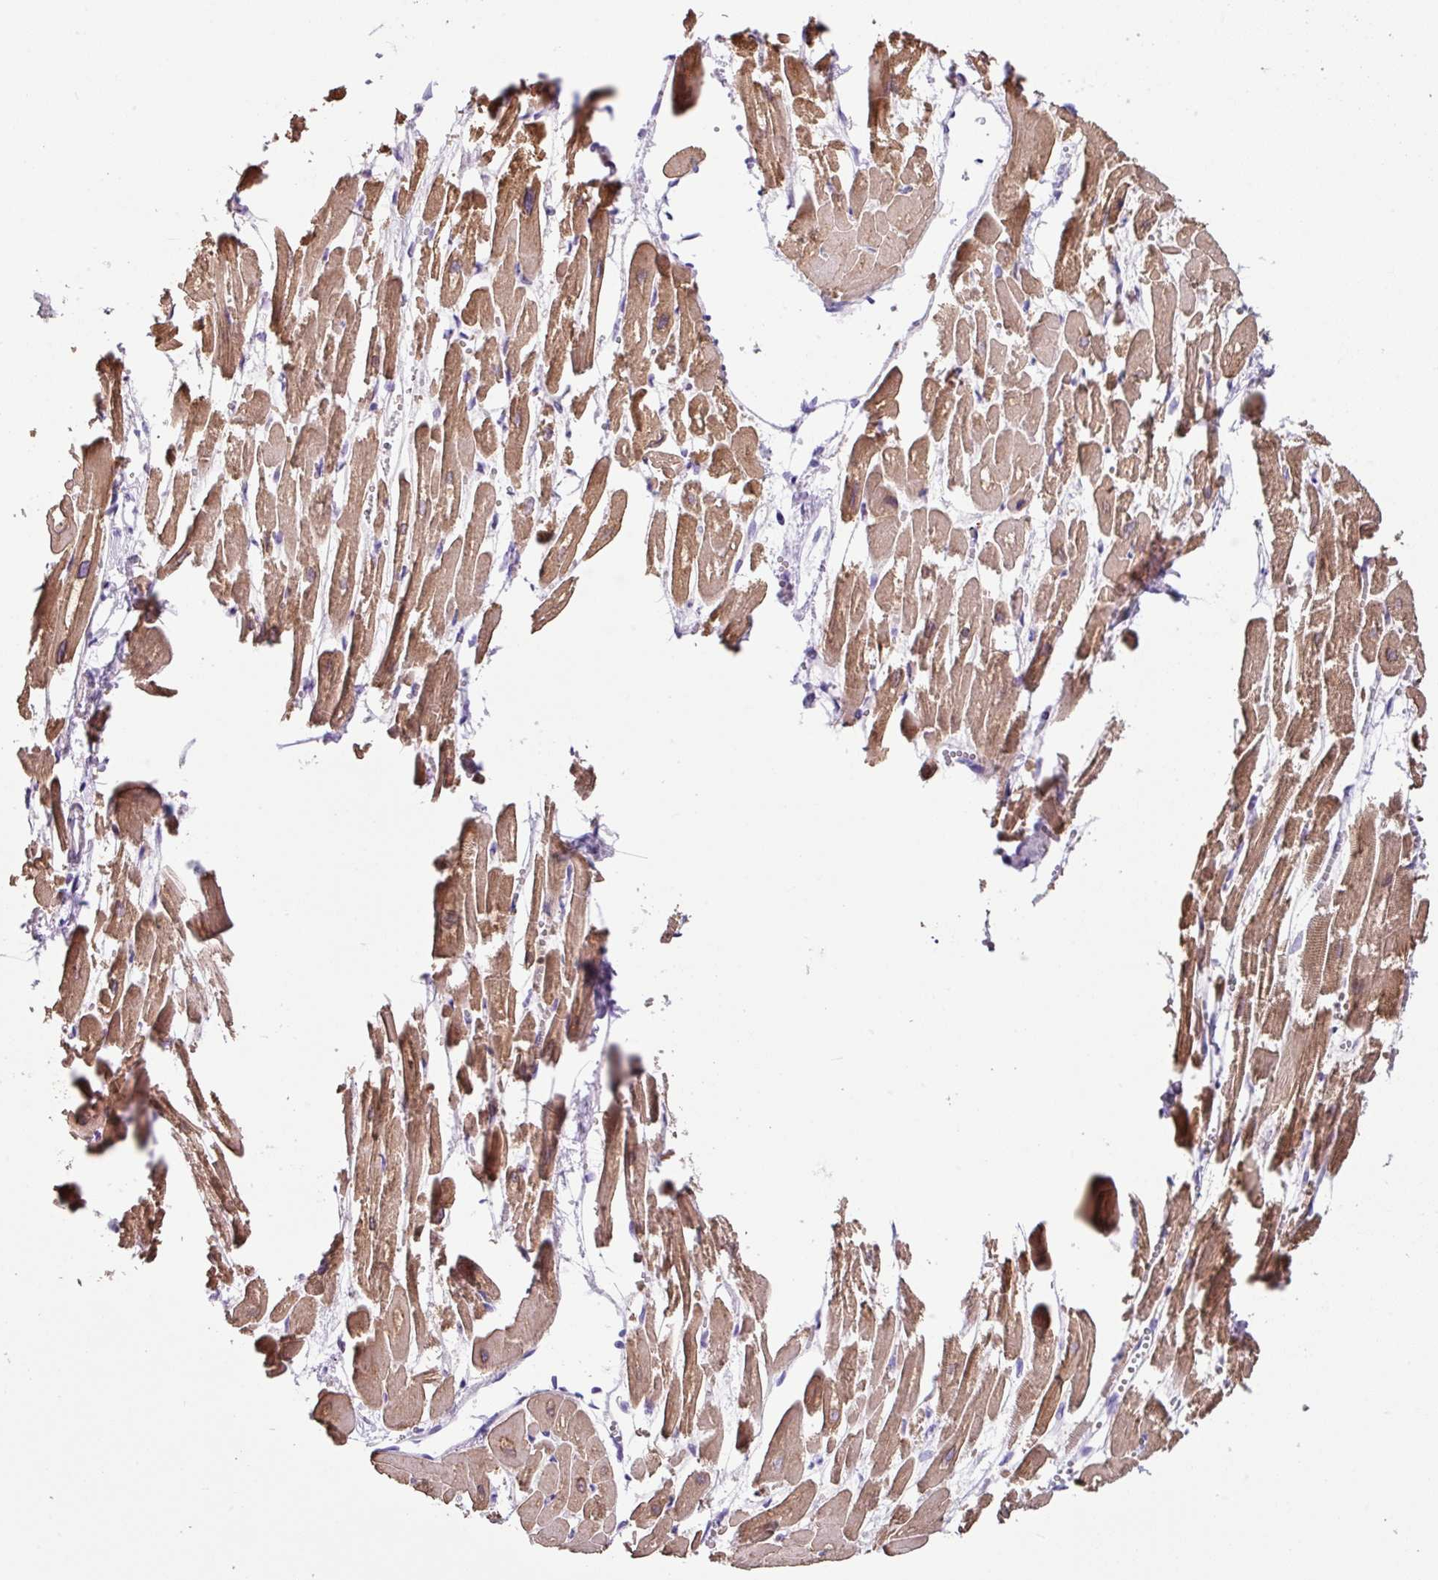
{"staining": {"intensity": "moderate", "quantity": ">75%", "location": "cytoplasmic/membranous"}, "tissue": "heart muscle", "cell_type": "Cardiomyocytes", "image_type": "normal", "snomed": [{"axis": "morphology", "description": "Normal tissue, NOS"}, {"axis": "topography", "description": "Heart"}], "caption": "A high-resolution photomicrograph shows immunohistochemistry (IHC) staining of unremarkable heart muscle, which demonstrates moderate cytoplasmic/membranous staining in about >75% of cardiomyocytes. Using DAB (brown) and hematoxylin (blue) stains, captured at high magnification using brightfield microscopy.", "gene": "ZG16", "patient": {"sex": "male", "age": 54}}